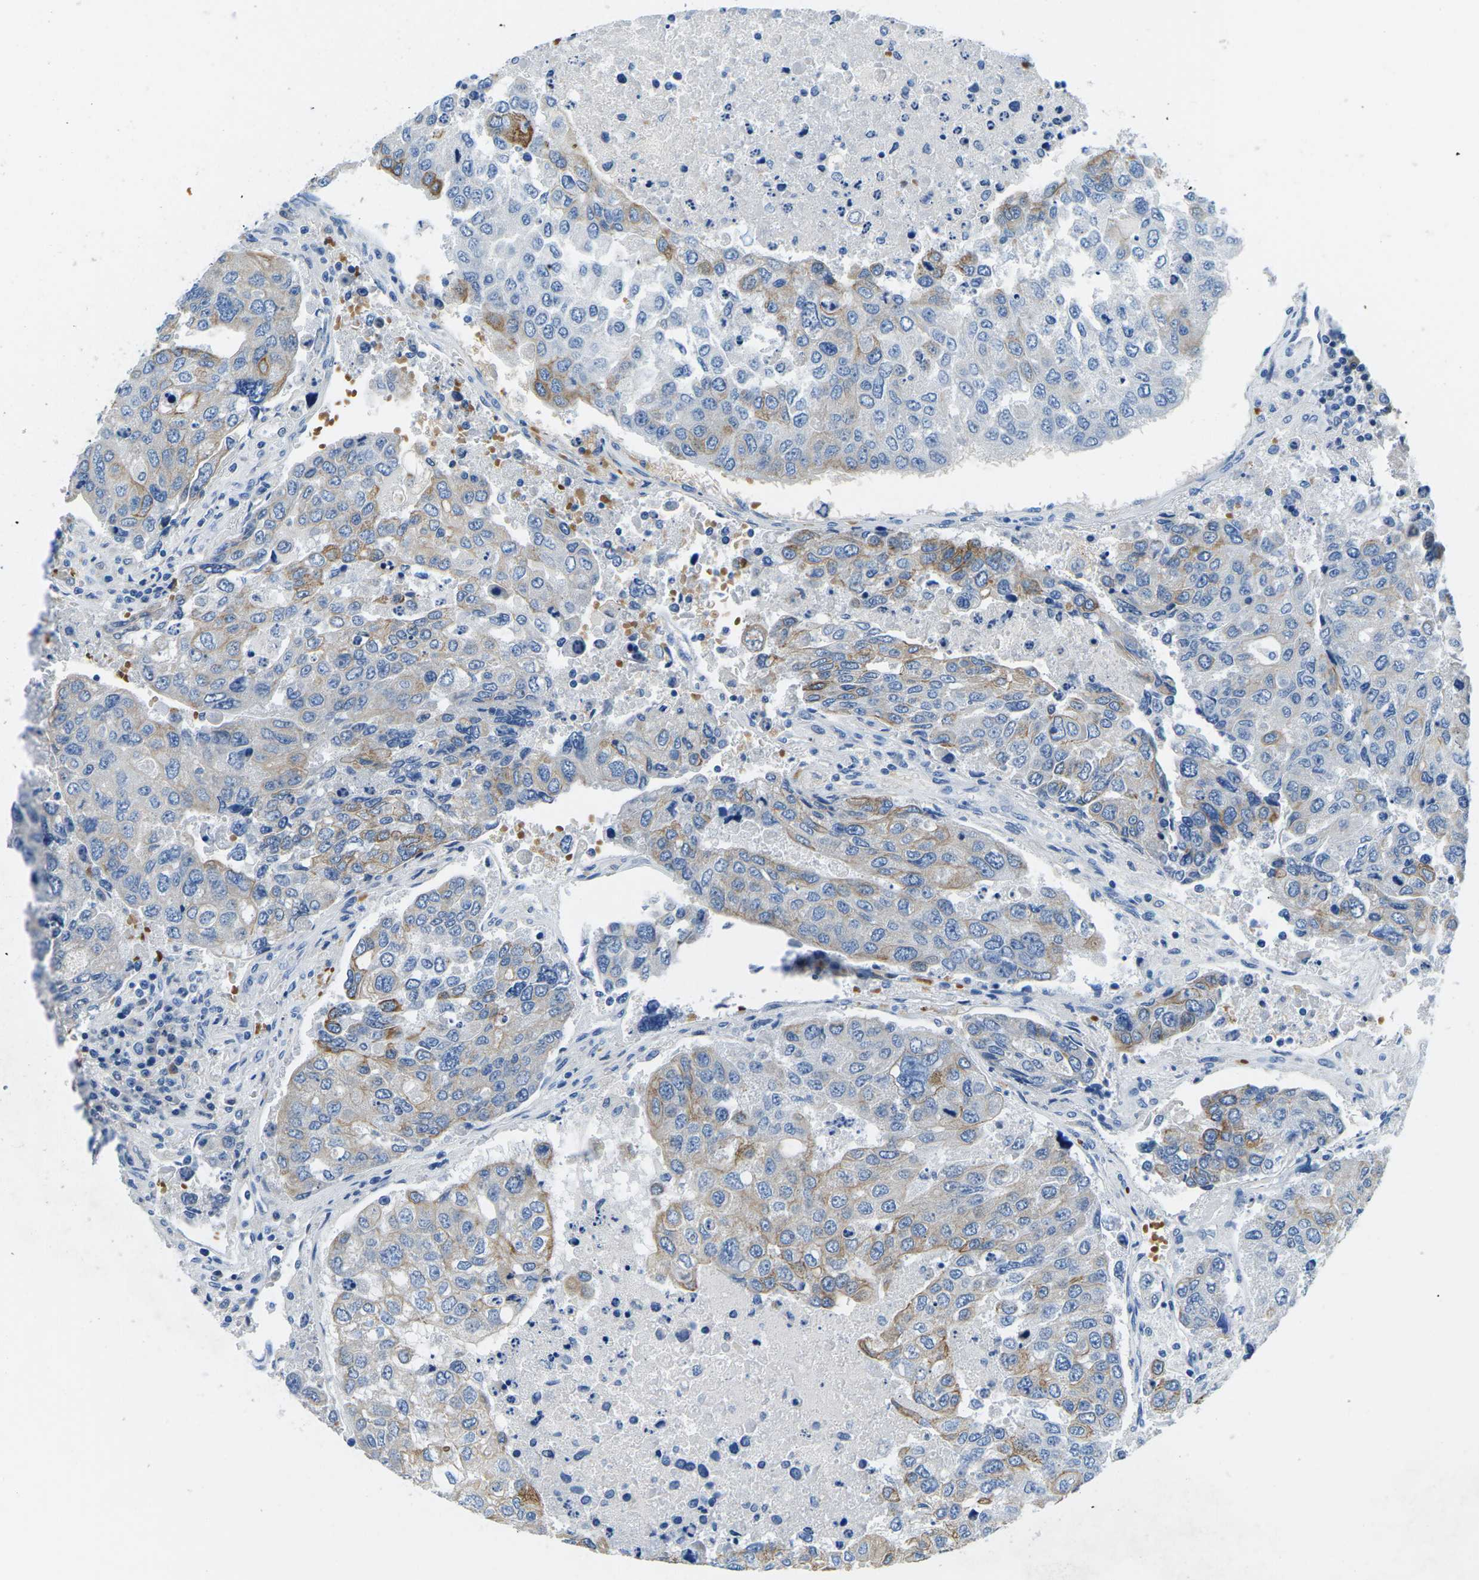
{"staining": {"intensity": "moderate", "quantity": ">75%", "location": "cytoplasmic/membranous"}, "tissue": "urothelial cancer", "cell_type": "Tumor cells", "image_type": "cancer", "snomed": [{"axis": "morphology", "description": "Urothelial carcinoma, High grade"}, {"axis": "topography", "description": "Lymph node"}, {"axis": "topography", "description": "Urinary bladder"}], "caption": "Human high-grade urothelial carcinoma stained with a brown dye exhibits moderate cytoplasmic/membranous positive expression in about >75% of tumor cells.", "gene": "TM6SF1", "patient": {"sex": "male", "age": 51}}